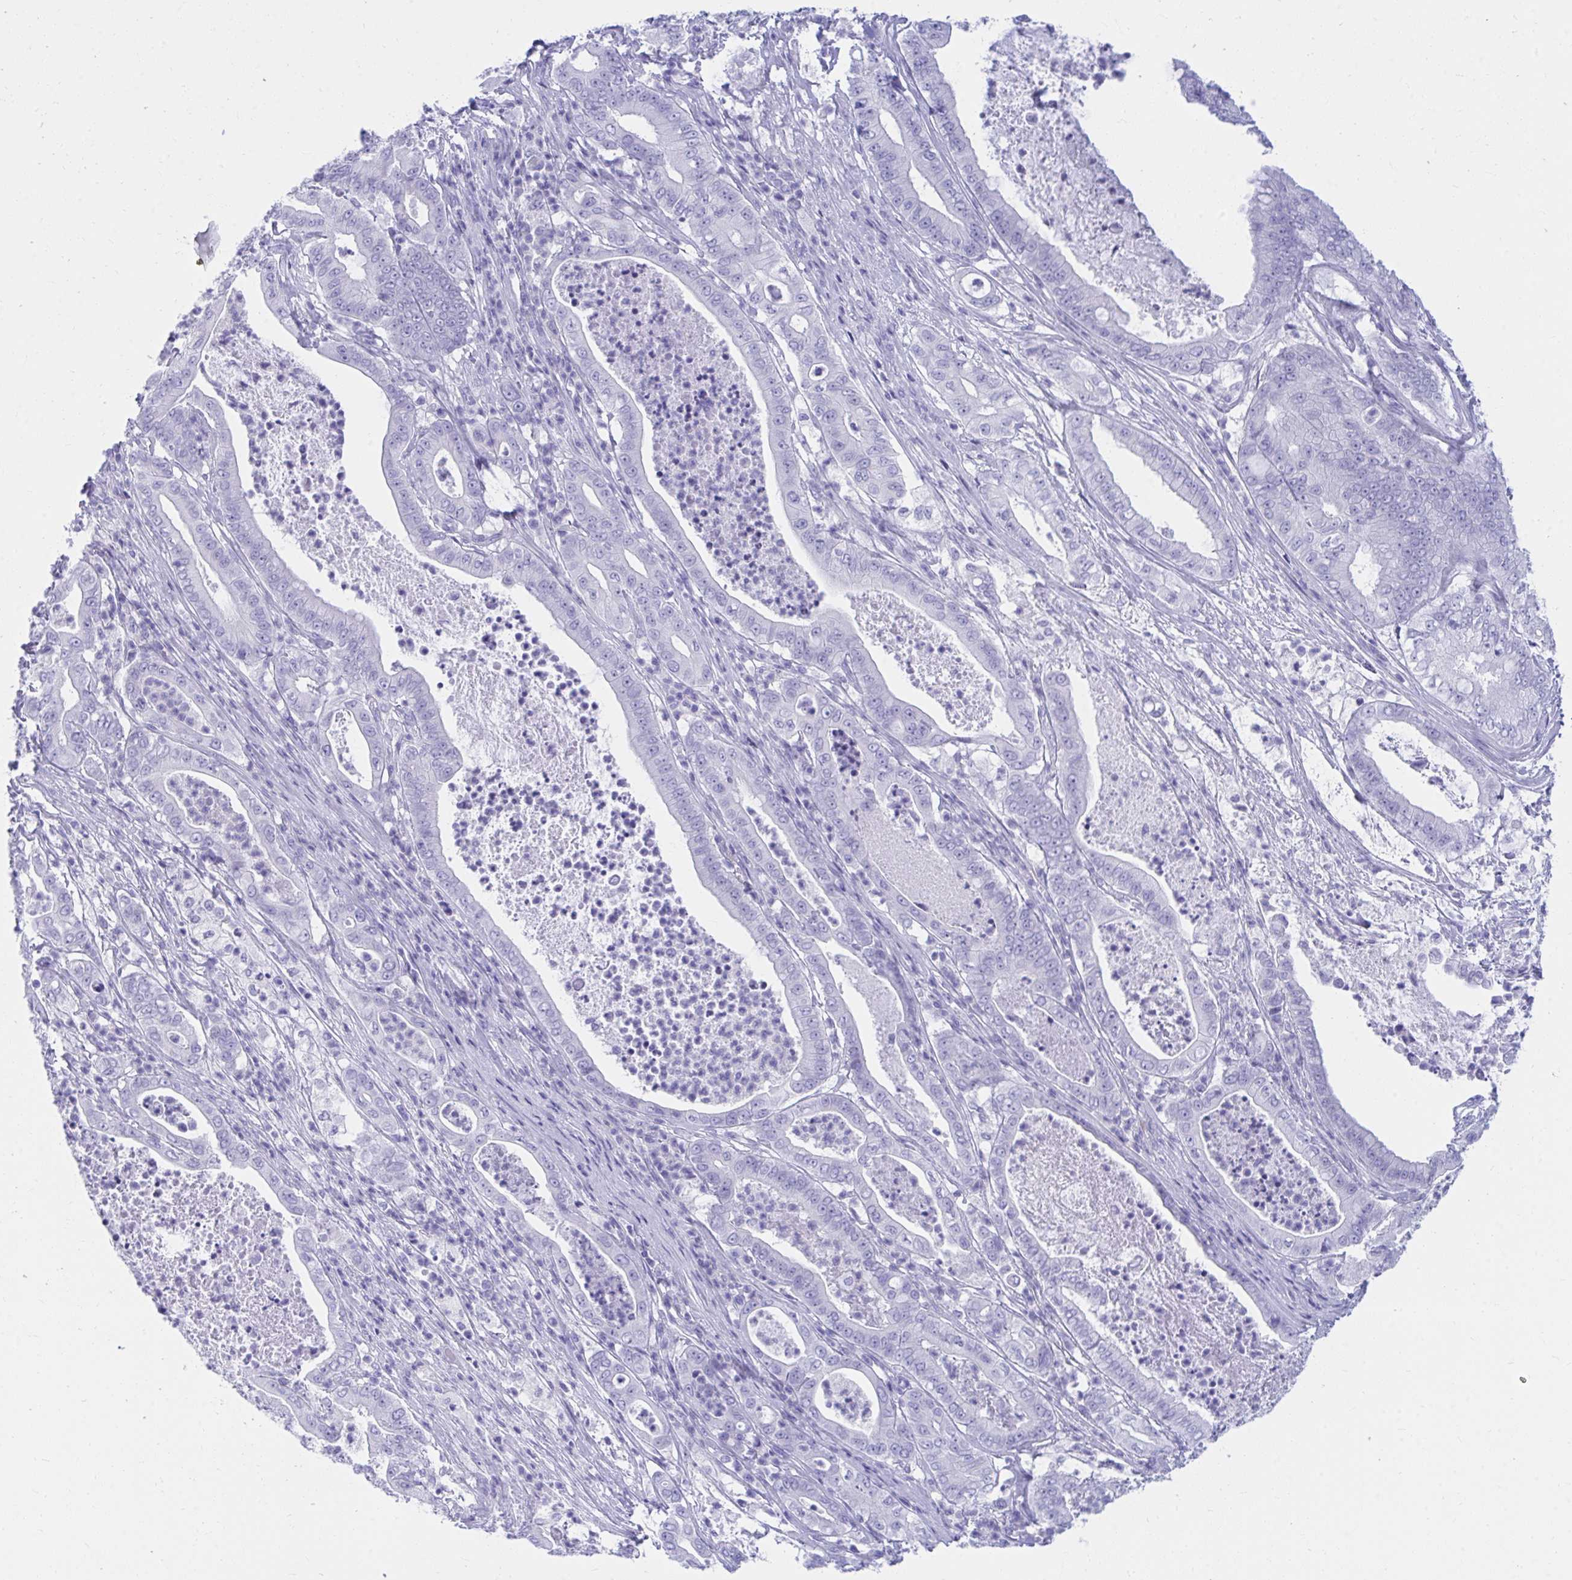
{"staining": {"intensity": "negative", "quantity": "none", "location": "none"}, "tissue": "pancreatic cancer", "cell_type": "Tumor cells", "image_type": "cancer", "snomed": [{"axis": "morphology", "description": "Adenocarcinoma, NOS"}, {"axis": "topography", "description": "Pancreas"}], "caption": "IHC histopathology image of human pancreatic cancer (adenocarcinoma) stained for a protein (brown), which reveals no expression in tumor cells.", "gene": "SHISA8", "patient": {"sex": "male", "age": 71}}